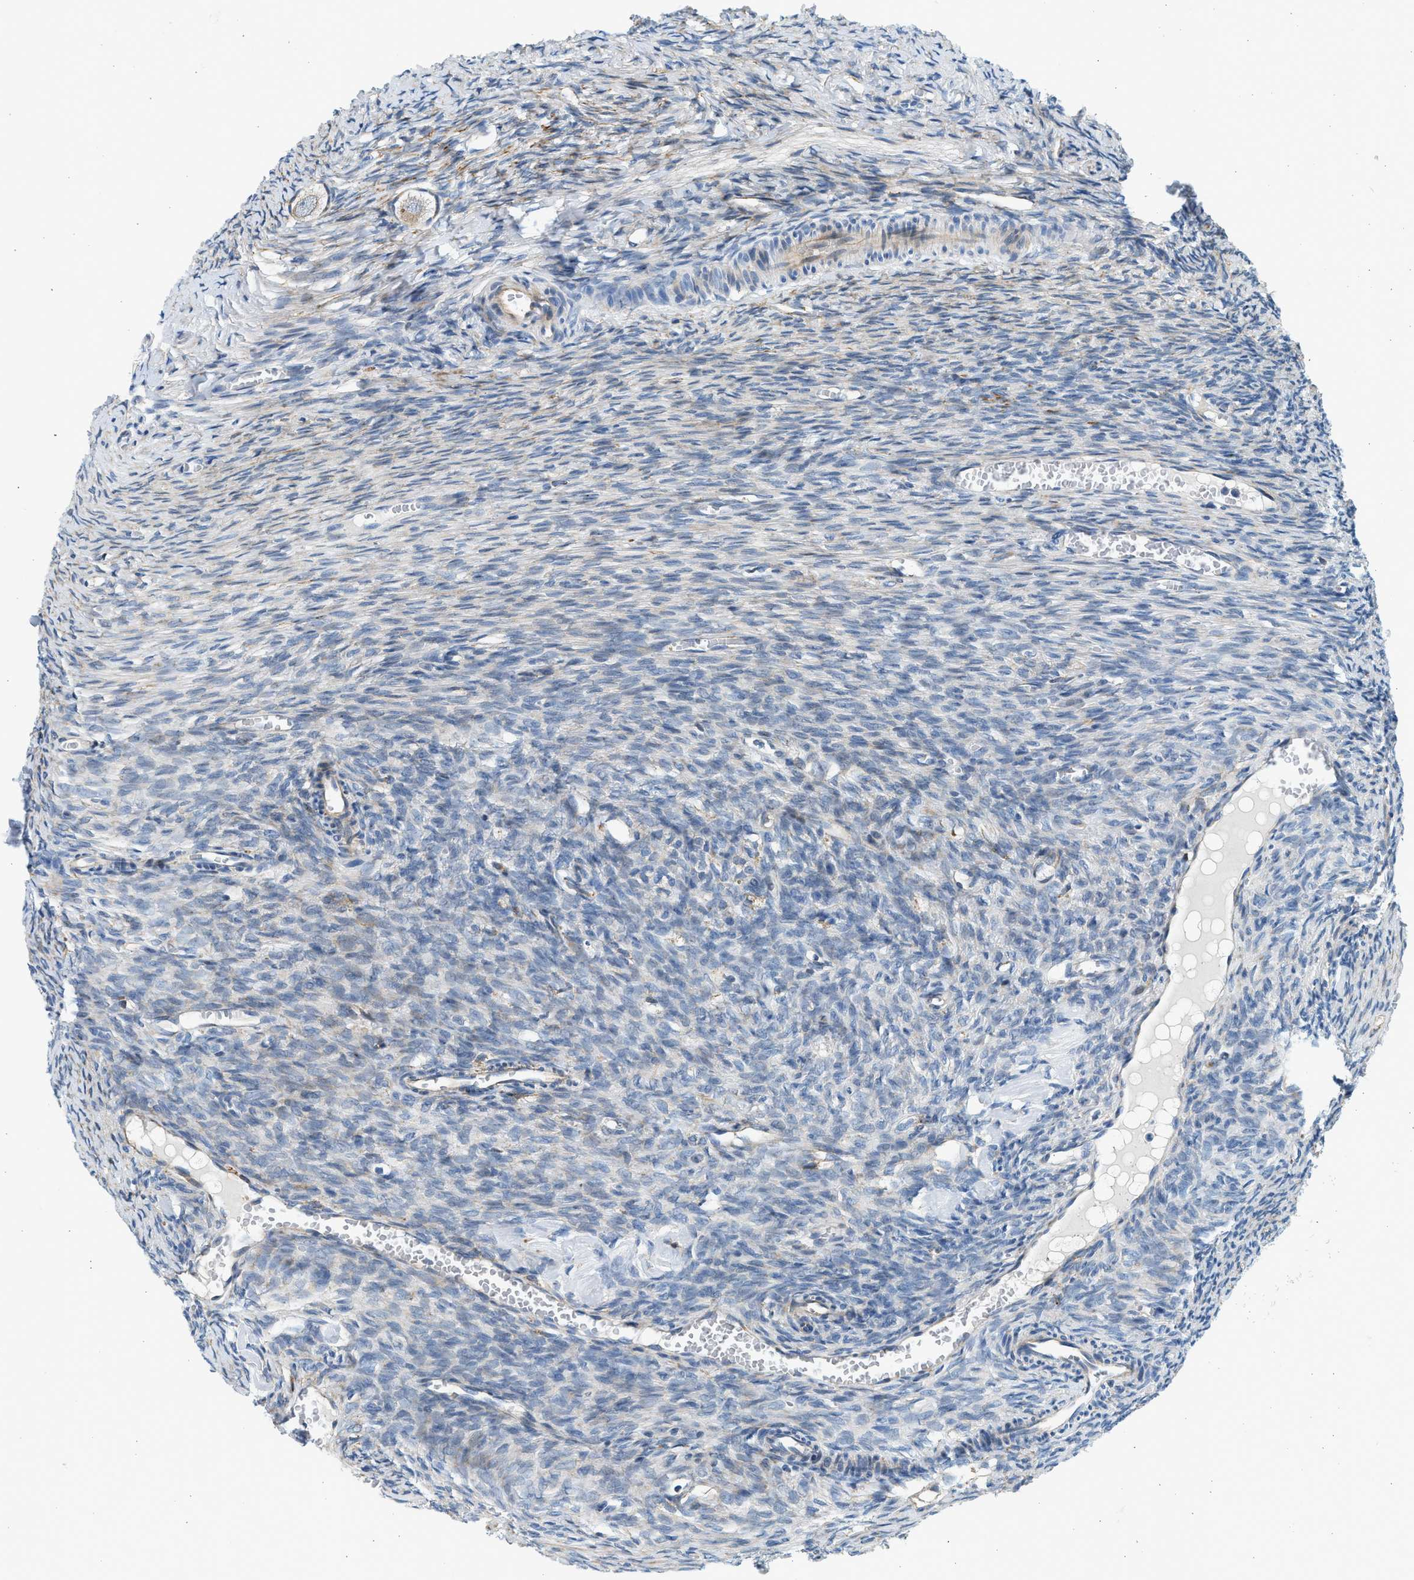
{"staining": {"intensity": "weak", "quantity": "25%-75%", "location": "cytoplasmic/membranous"}, "tissue": "ovary", "cell_type": "Follicle cells", "image_type": "normal", "snomed": [{"axis": "morphology", "description": "Normal tissue, NOS"}, {"axis": "topography", "description": "Ovary"}], "caption": "Normal ovary displays weak cytoplasmic/membranous expression in about 25%-75% of follicle cells.", "gene": "CNTN6", "patient": {"sex": "female", "age": 27}}